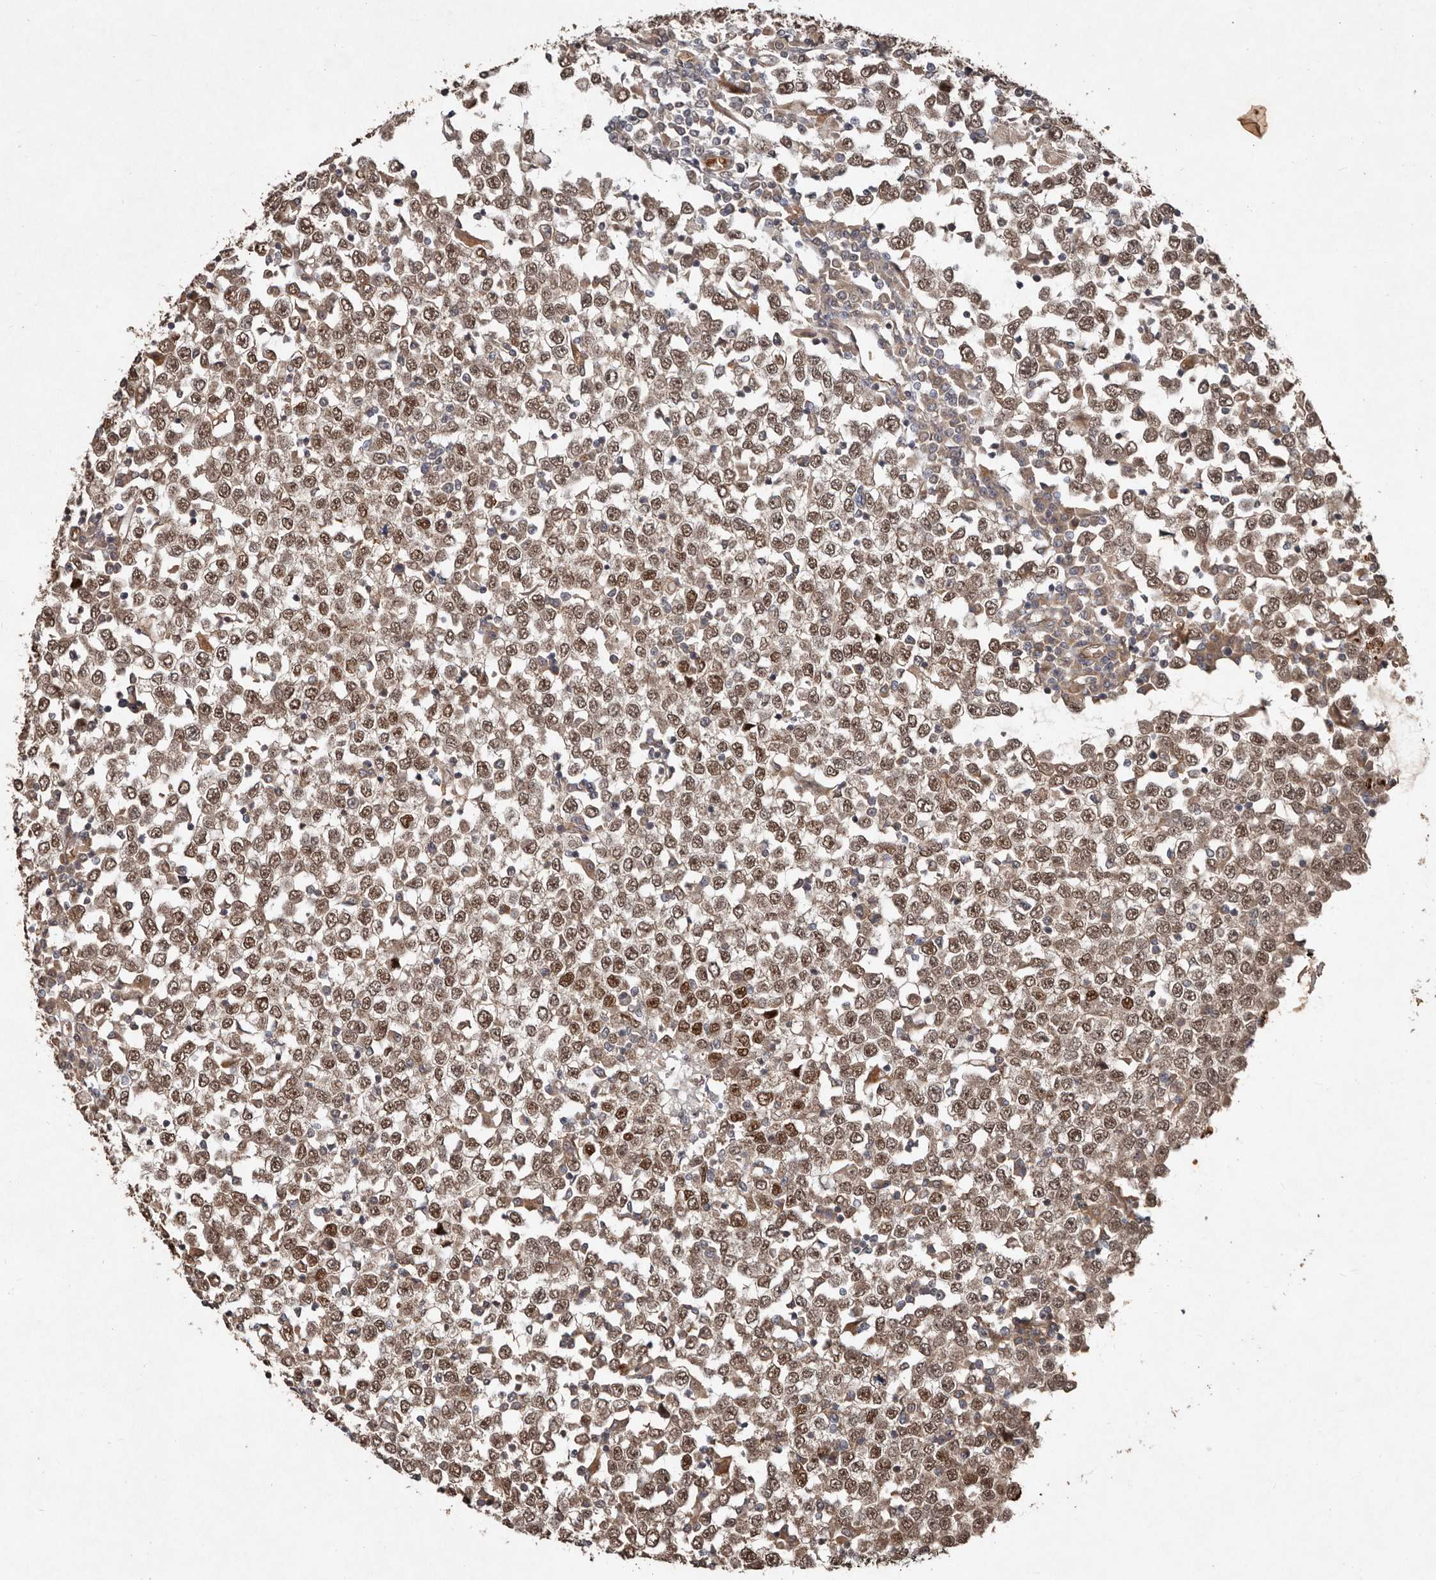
{"staining": {"intensity": "moderate", "quantity": ">75%", "location": "nuclear"}, "tissue": "testis cancer", "cell_type": "Tumor cells", "image_type": "cancer", "snomed": [{"axis": "morphology", "description": "Seminoma, NOS"}, {"axis": "topography", "description": "Testis"}], "caption": "DAB (3,3'-diaminobenzidine) immunohistochemical staining of seminoma (testis) demonstrates moderate nuclear protein staining in about >75% of tumor cells. Ihc stains the protein in brown and the nuclei are stained blue.", "gene": "DIP2C", "patient": {"sex": "male", "age": 65}}